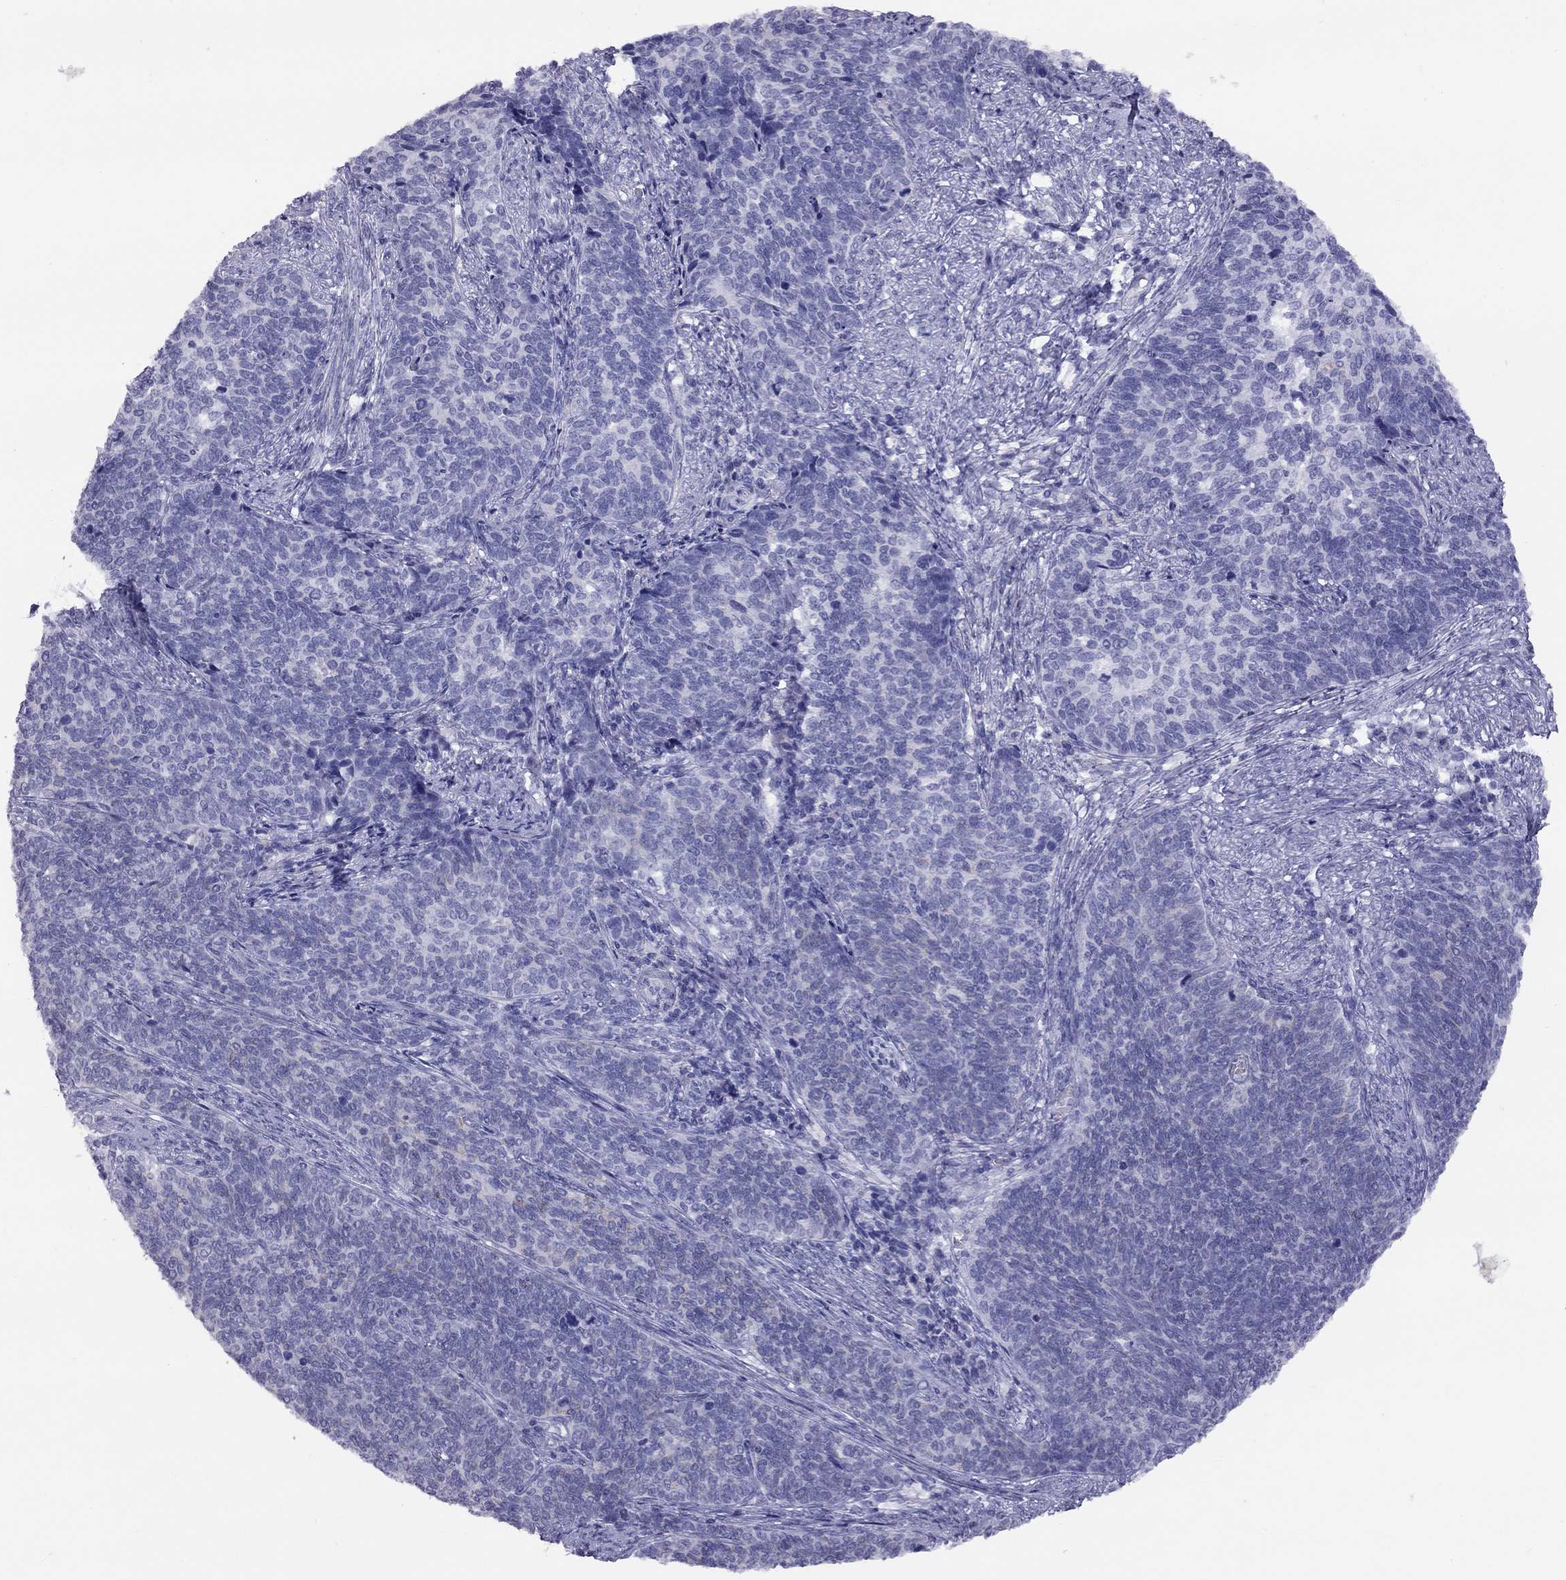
{"staining": {"intensity": "negative", "quantity": "none", "location": "none"}, "tissue": "cervical cancer", "cell_type": "Tumor cells", "image_type": "cancer", "snomed": [{"axis": "morphology", "description": "Squamous cell carcinoma, NOS"}, {"axis": "topography", "description": "Cervix"}], "caption": "Squamous cell carcinoma (cervical) stained for a protein using IHC reveals no positivity tumor cells.", "gene": "MUC16", "patient": {"sex": "female", "age": 39}}